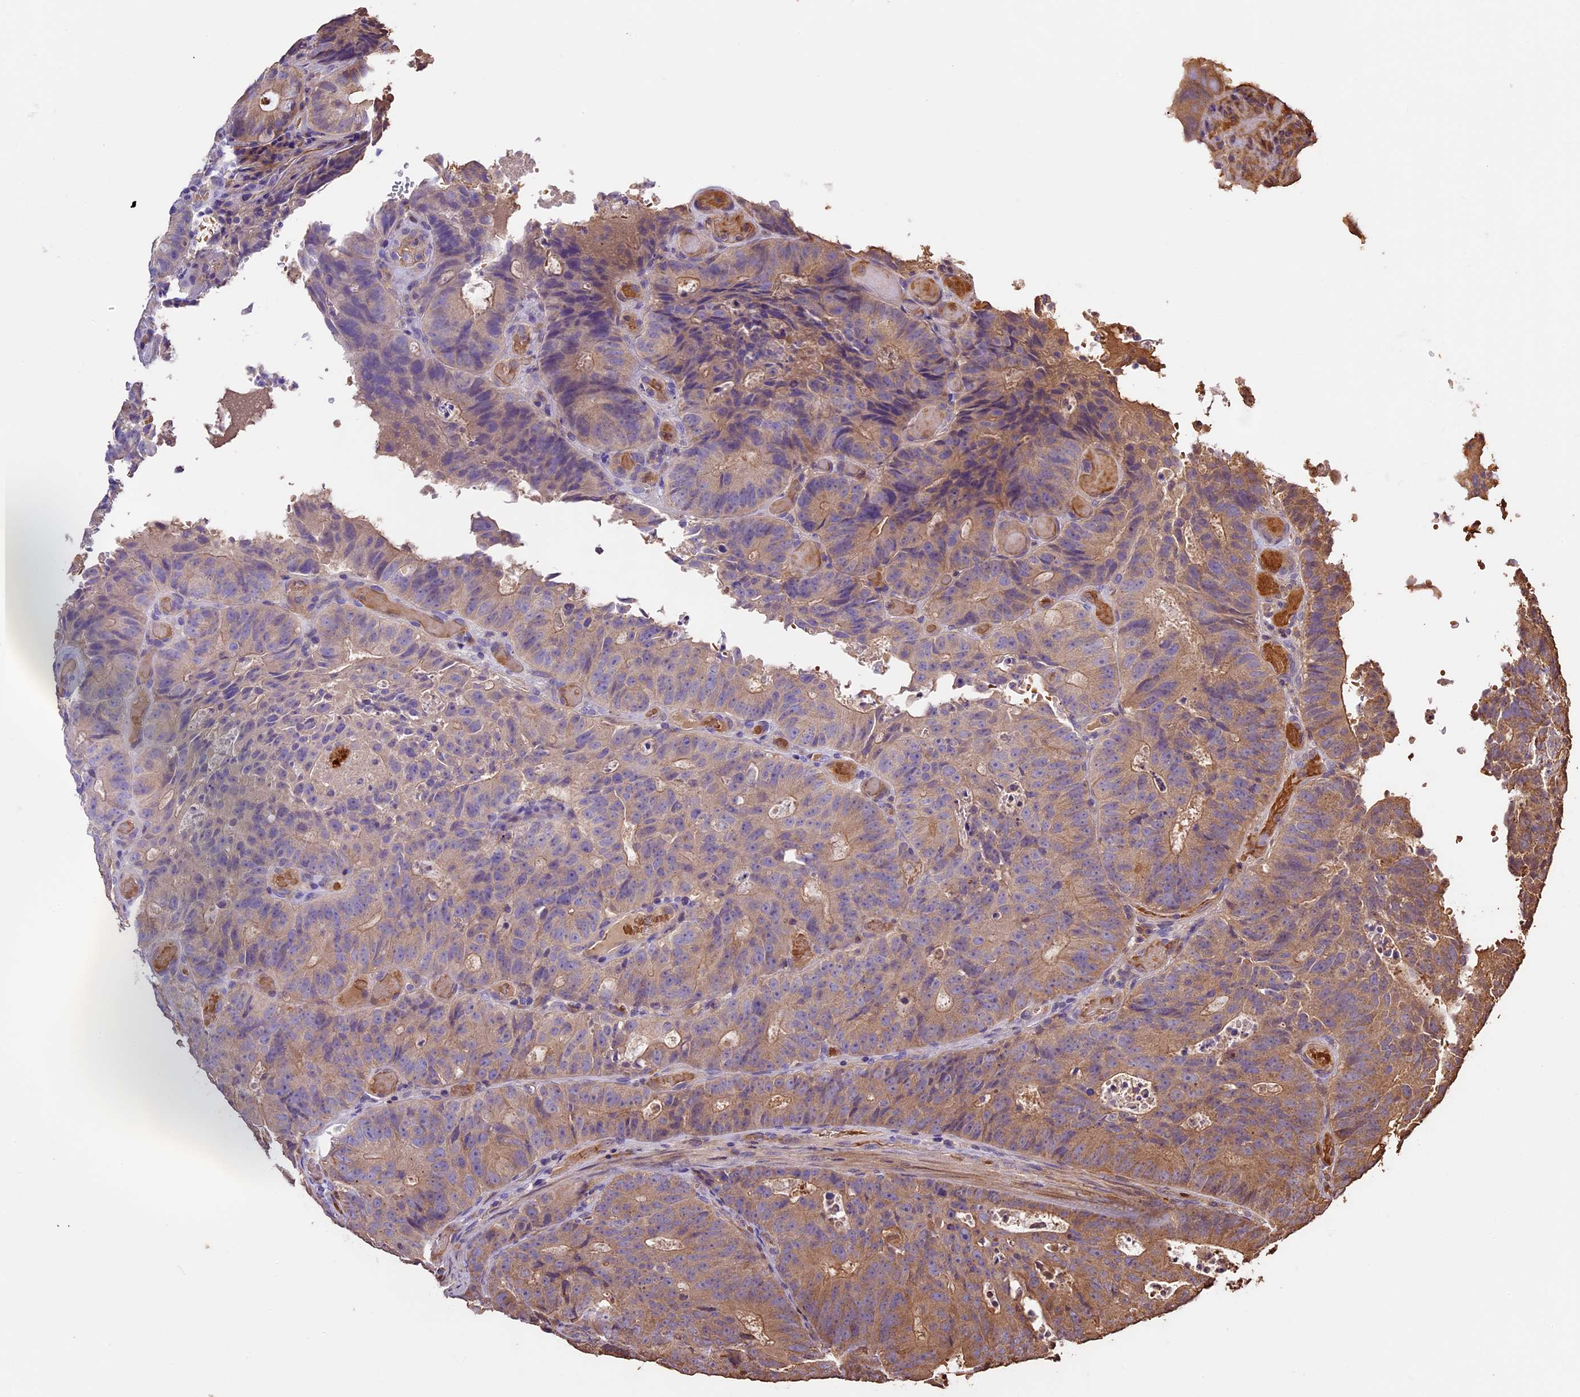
{"staining": {"intensity": "moderate", "quantity": ">75%", "location": "cytoplasmic/membranous"}, "tissue": "colorectal cancer", "cell_type": "Tumor cells", "image_type": "cancer", "snomed": [{"axis": "morphology", "description": "Adenocarcinoma, NOS"}, {"axis": "topography", "description": "Colon"}], "caption": "IHC histopathology image of neoplastic tissue: adenocarcinoma (colorectal) stained using immunohistochemistry shows medium levels of moderate protein expression localized specifically in the cytoplasmic/membranous of tumor cells, appearing as a cytoplasmic/membranous brown color.", "gene": "CRLF1", "patient": {"sex": "male", "age": 87}}